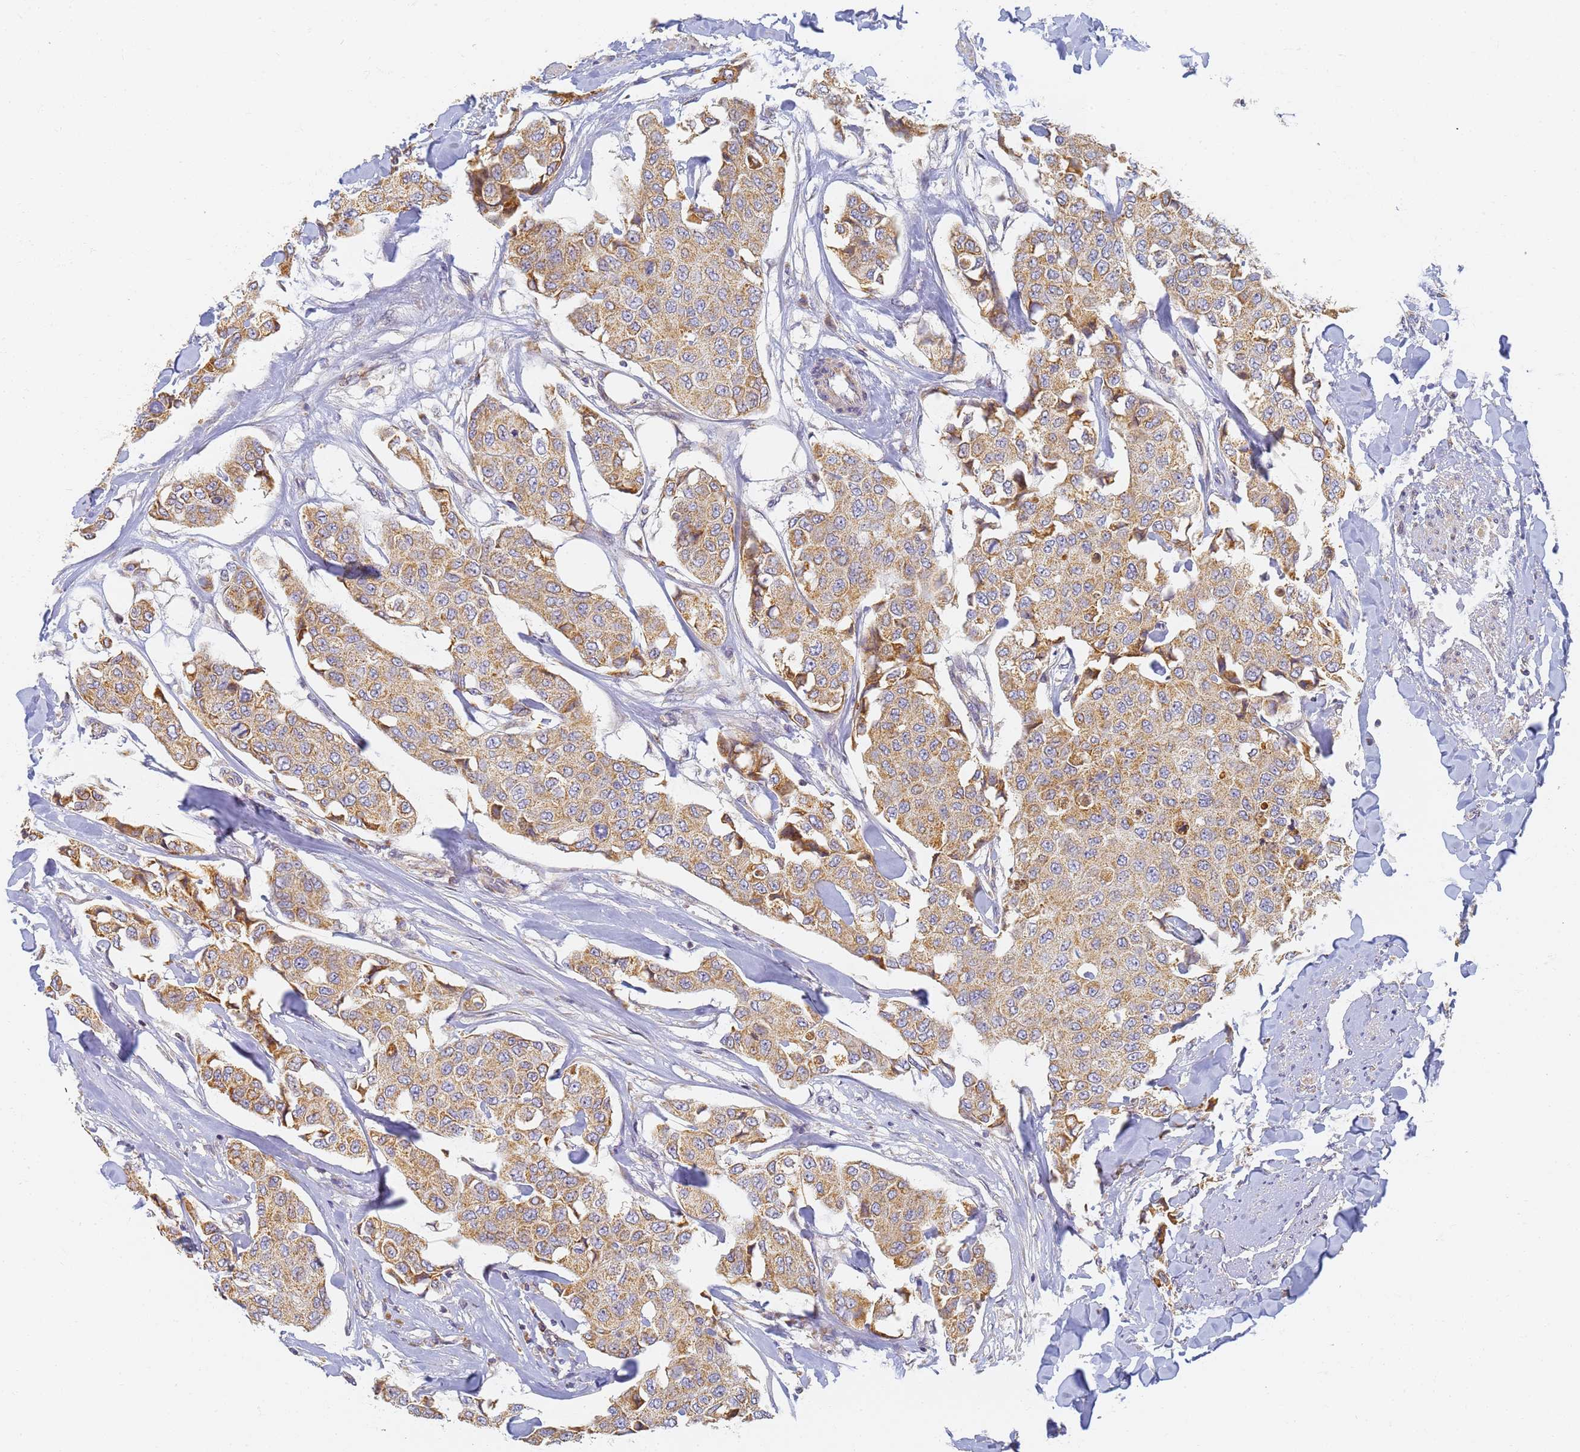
{"staining": {"intensity": "moderate", "quantity": ">75%", "location": "cytoplasmic/membranous"}, "tissue": "breast cancer", "cell_type": "Tumor cells", "image_type": "cancer", "snomed": [{"axis": "morphology", "description": "Duct carcinoma"}, {"axis": "topography", "description": "Breast"}], "caption": "Protein staining reveals moderate cytoplasmic/membranous positivity in approximately >75% of tumor cells in breast cancer (intraductal carcinoma).", "gene": "UTP23", "patient": {"sex": "female", "age": 80}}